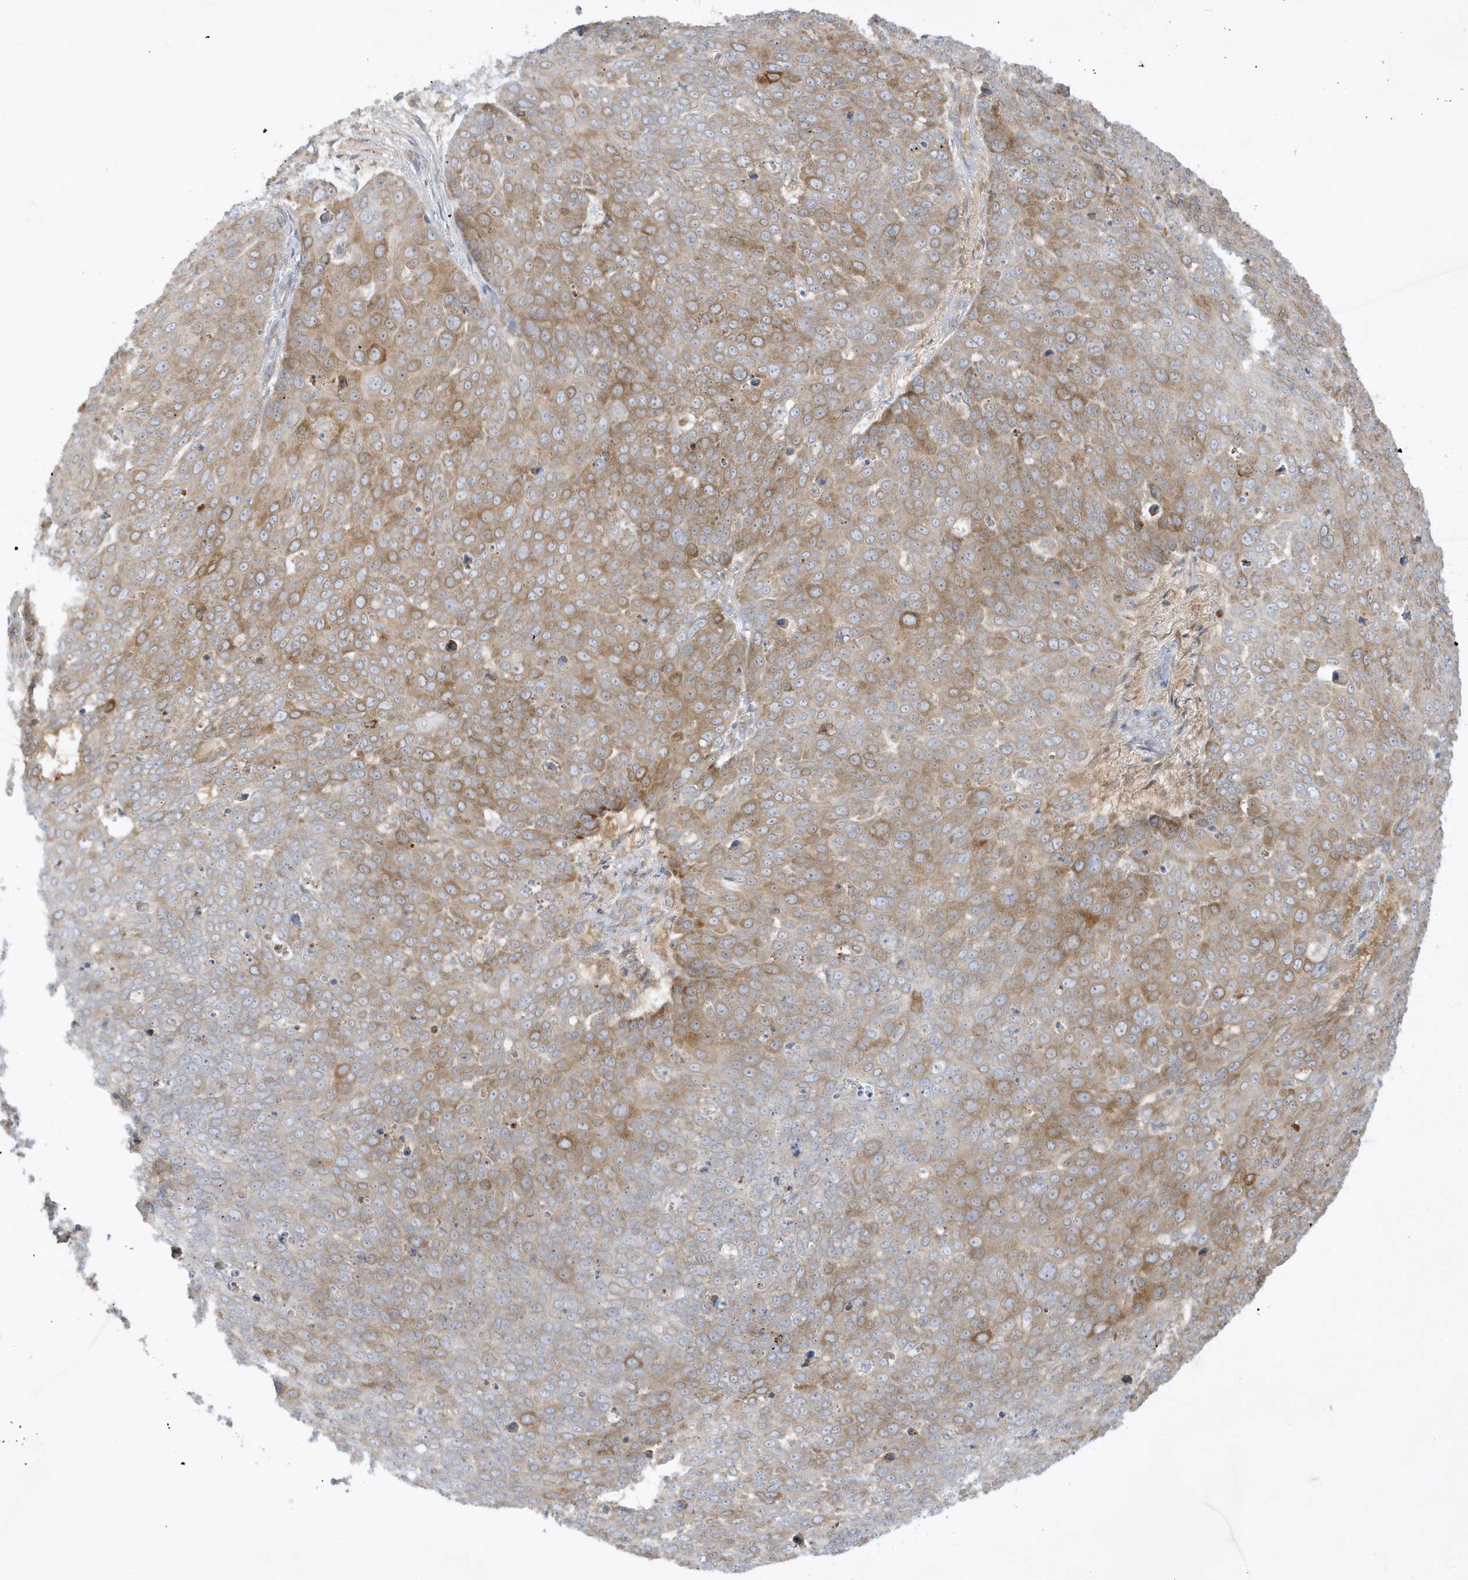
{"staining": {"intensity": "moderate", "quantity": ">75%", "location": "cytoplasmic/membranous"}, "tissue": "skin cancer", "cell_type": "Tumor cells", "image_type": "cancer", "snomed": [{"axis": "morphology", "description": "Squamous cell carcinoma, NOS"}, {"axis": "topography", "description": "Skin"}], "caption": "Protein staining of skin cancer (squamous cell carcinoma) tissue exhibits moderate cytoplasmic/membranous positivity in about >75% of tumor cells.", "gene": "THADA", "patient": {"sex": "male", "age": 71}}